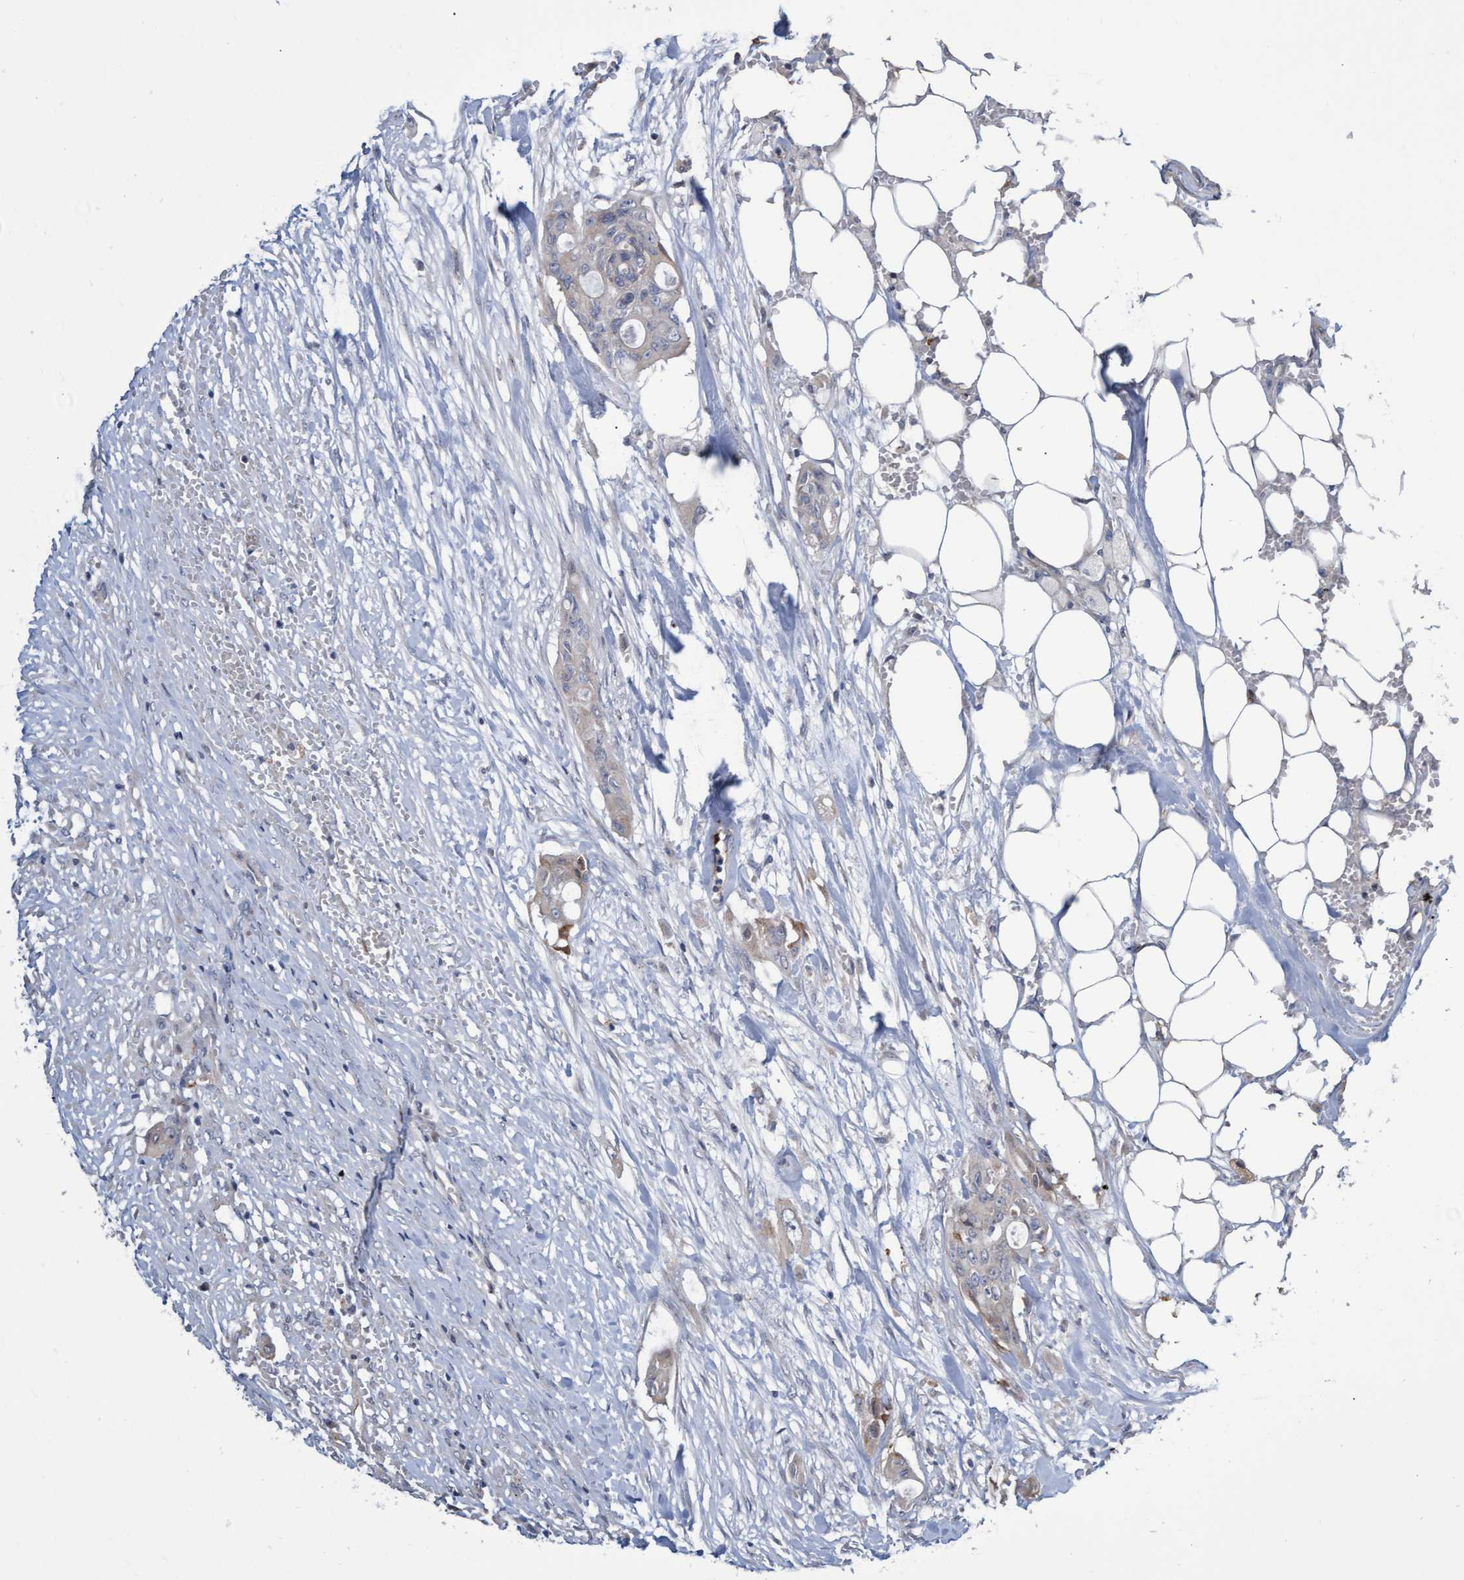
{"staining": {"intensity": "weak", "quantity": "25%-75%", "location": "cytoplasmic/membranous"}, "tissue": "colorectal cancer", "cell_type": "Tumor cells", "image_type": "cancer", "snomed": [{"axis": "morphology", "description": "Adenocarcinoma, NOS"}, {"axis": "topography", "description": "Colon"}], "caption": "Protein expression analysis of human adenocarcinoma (colorectal) reveals weak cytoplasmic/membranous staining in approximately 25%-75% of tumor cells.", "gene": "ABCF2", "patient": {"sex": "female", "age": 57}}